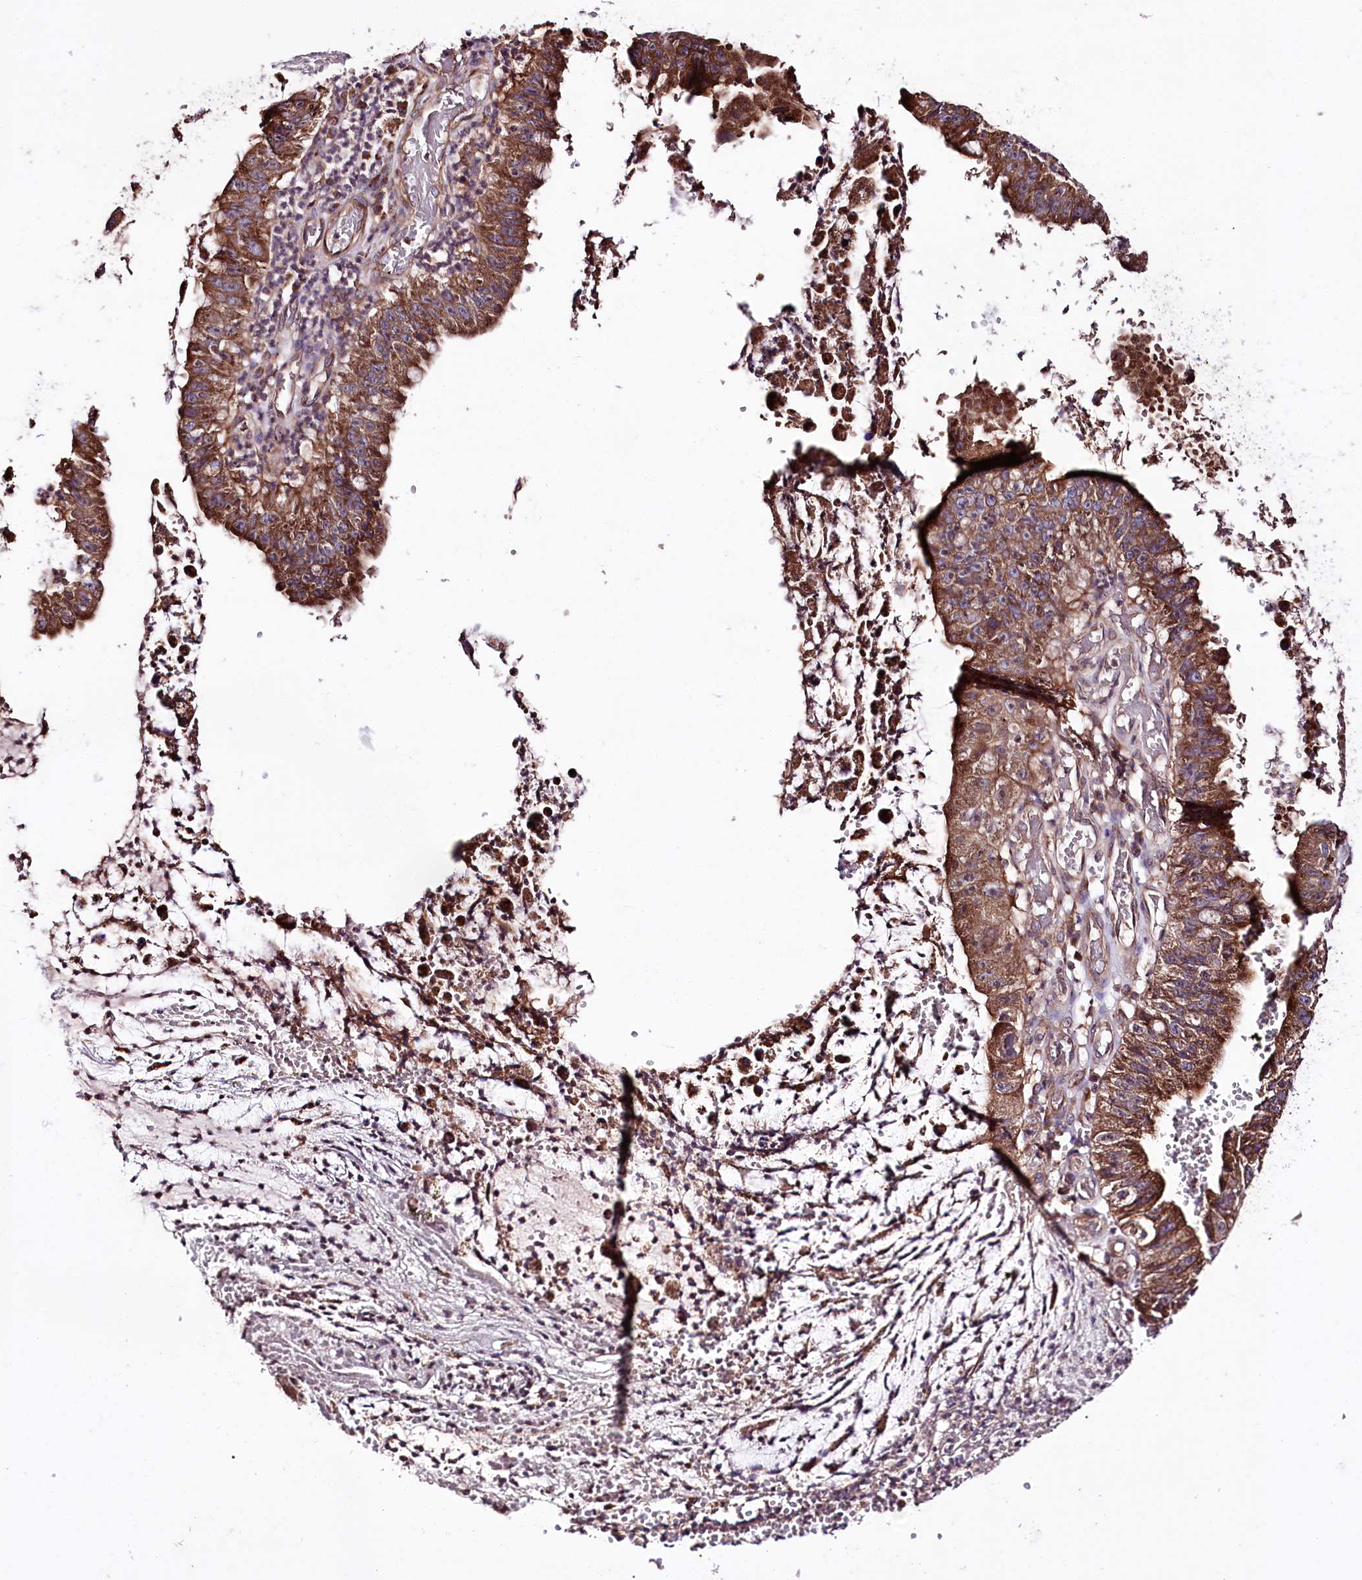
{"staining": {"intensity": "strong", "quantity": ">75%", "location": "cytoplasmic/membranous"}, "tissue": "stomach cancer", "cell_type": "Tumor cells", "image_type": "cancer", "snomed": [{"axis": "morphology", "description": "Adenocarcinoma, NOS"}, {"axis": "topography", "description": "Stomach"}], "caption": "Approximately >75% of tumor cells in adenocarcinoma (stomach) show strong cytoplasmic/membranous protein staining as visualized by brown immunohistochemical staining.", "gene": "WWC1", "patient": {"sex": "male", "age": 59}}